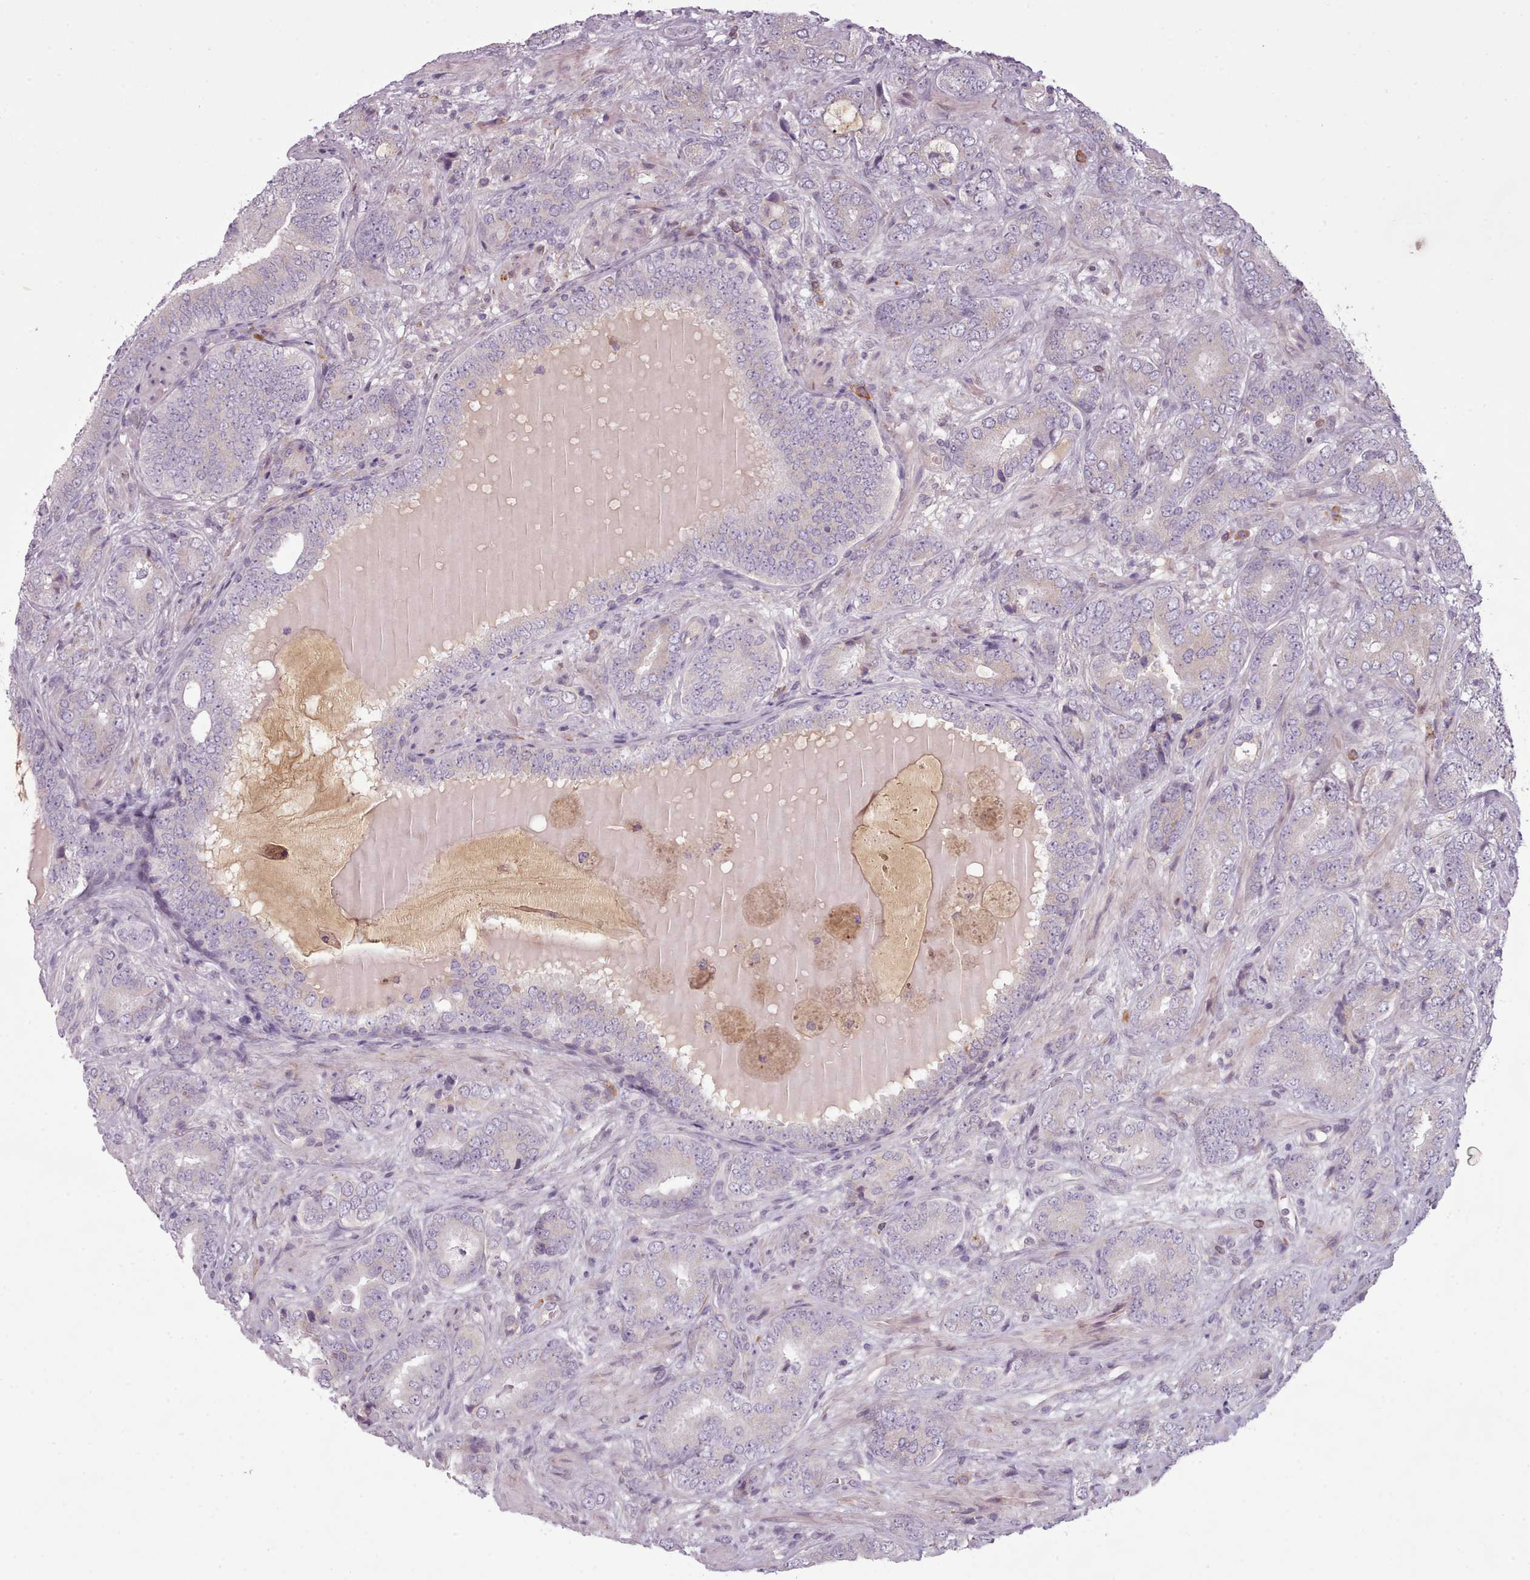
{"staining": {"intensity": "negative", "quantity": "none", "location": "none"}, "tissue": "prostate cancer", "cell_type": "Tumor cells", "image_type": "cancer", "snomed": [{"axis": "morphology", "description": "Adenocarcinoma, High grade"}, {"axis": "topography", "description": "Prostate"}], "caption": "Human prostate cancer stained for a protein using IHC shows no positivity in tumor cells.", "gene": "LAPTM5", "patient": {"sex": "male", "age": 71}}